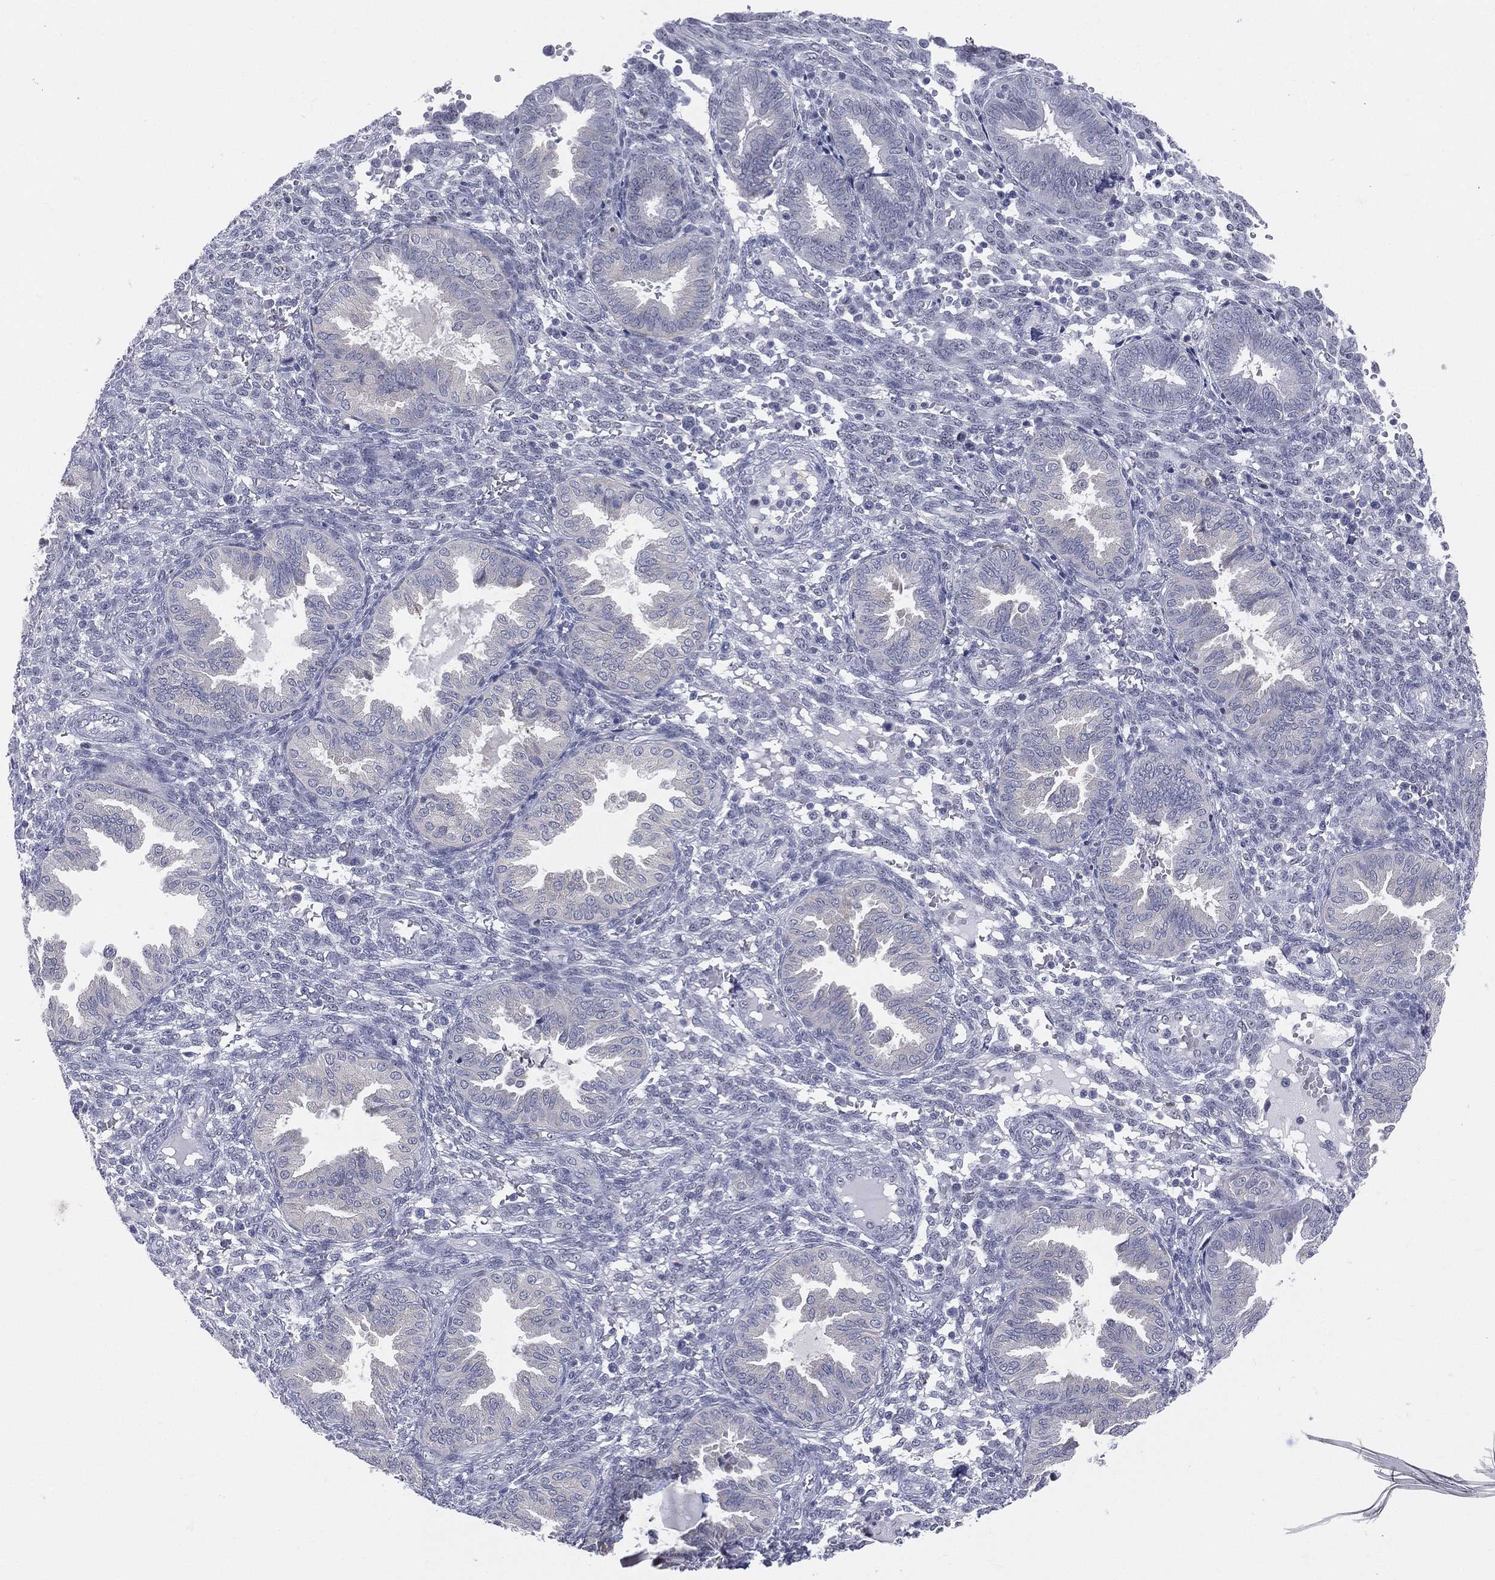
{"staining": {"intensity": "negative", "quantity": "none", "location": "none"}, "tissue": "endometrium", "cell_type": "Cells in endometrial stroma", "image_type": "normal", "snomed": [{"axis": "morphology", "description": "Normal tissue, NOS"}, {"axis": "topography", "description": "Endometrium"}], "caption": "High magnification brightfield microscopy of benign endometrium stained with DAB (3,3'-diaminobenzidine) (brown) and counterstained with hematoxylin (blue): cells in endometrial stroma show no significant expression. Nuclei are stained in blue.", "gene": "CD22", "patient": {"sex": "female", "age": 42}}